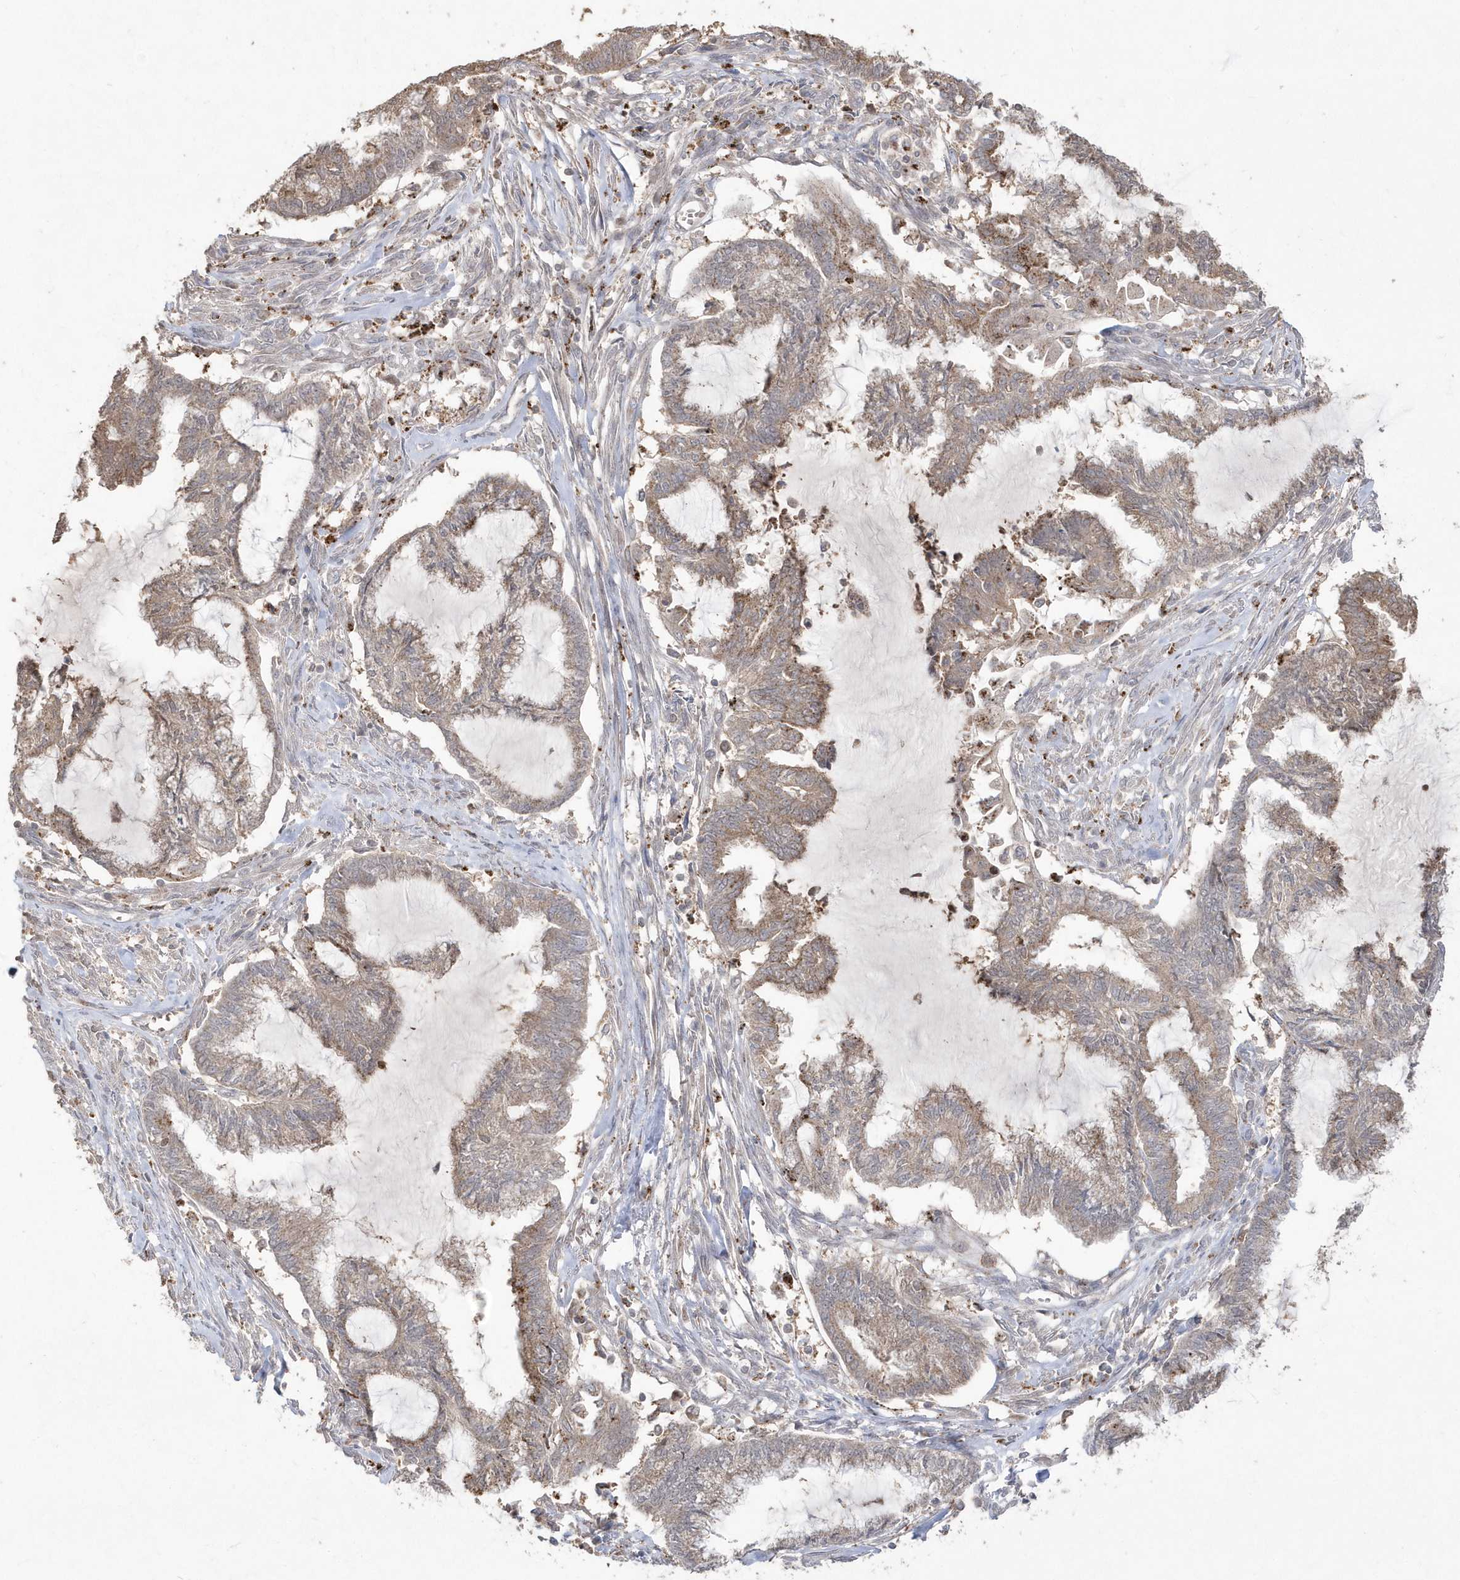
{"staining": {"intensity": "weak", "quantity": ">75%", "location": "cytoplasmic/membranous"}, "tissue": "endometrial cancer", "cell_type": "Tumor cells", "image_type": "cancer", "snomed": [{"axis": "morphology", "description": "Adenocarcinoma, NOS"}, {"axis": "topography", "description": "Endometrium"}], "caption": "This is an image of IHC staining of adenocarcinoma (endometrial), which shows weak expression in the cytoplasmic/membranous of tumor cells.", "gene": "GEMIN6", "patient": {"sex": "female", "age": 86}}